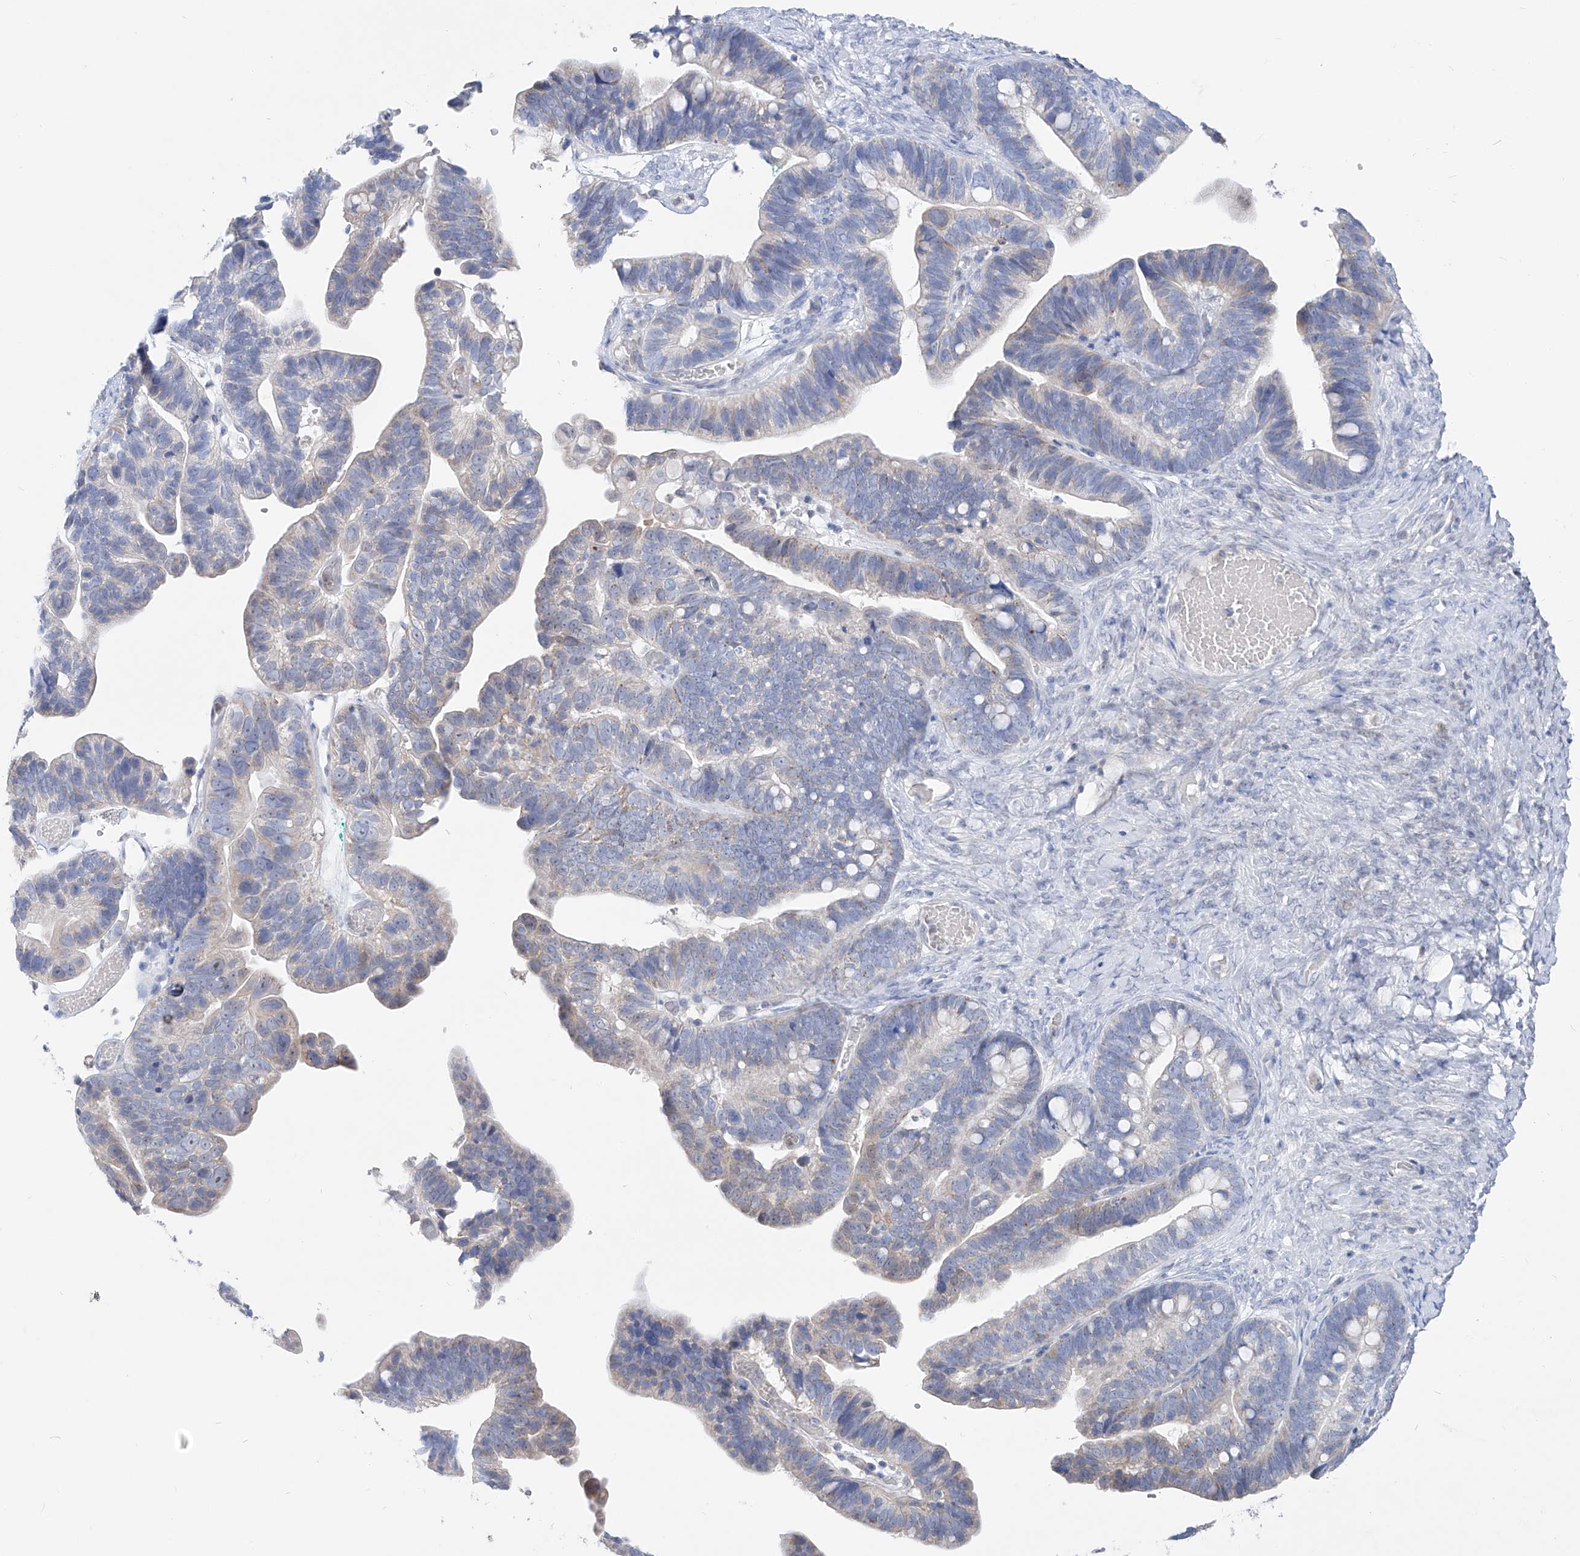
{"staining": {"intensity": "negative", "quantity": "none", "location": "none"}, "tissue": "ovarian cancer", "cell_type": "Tumor cells", "image_type": "cancer", "snomed": [{"axis": "morphology", "description": "Cystadenocarcinoma, serous, NOS"}, {"axis": "topography", "description": "Ovary"}], "caption": "Immunohistochemistry micrograph of neoplastic tissue: serous cystadenocarcinoma (ovarian) stained with DAB (3,3'-diaminobenzidine) exhibits no significant protein positivity in tumor cells. (Stains: DAB (3,3'-diaminobenzidine) immunohistochemistry (IHC) with hematoxylin counter stain, Microscopy: brightfield microscopy at high magnification).", "gene": "UFL1", "patient": {"sex": "female", "age": 56}}